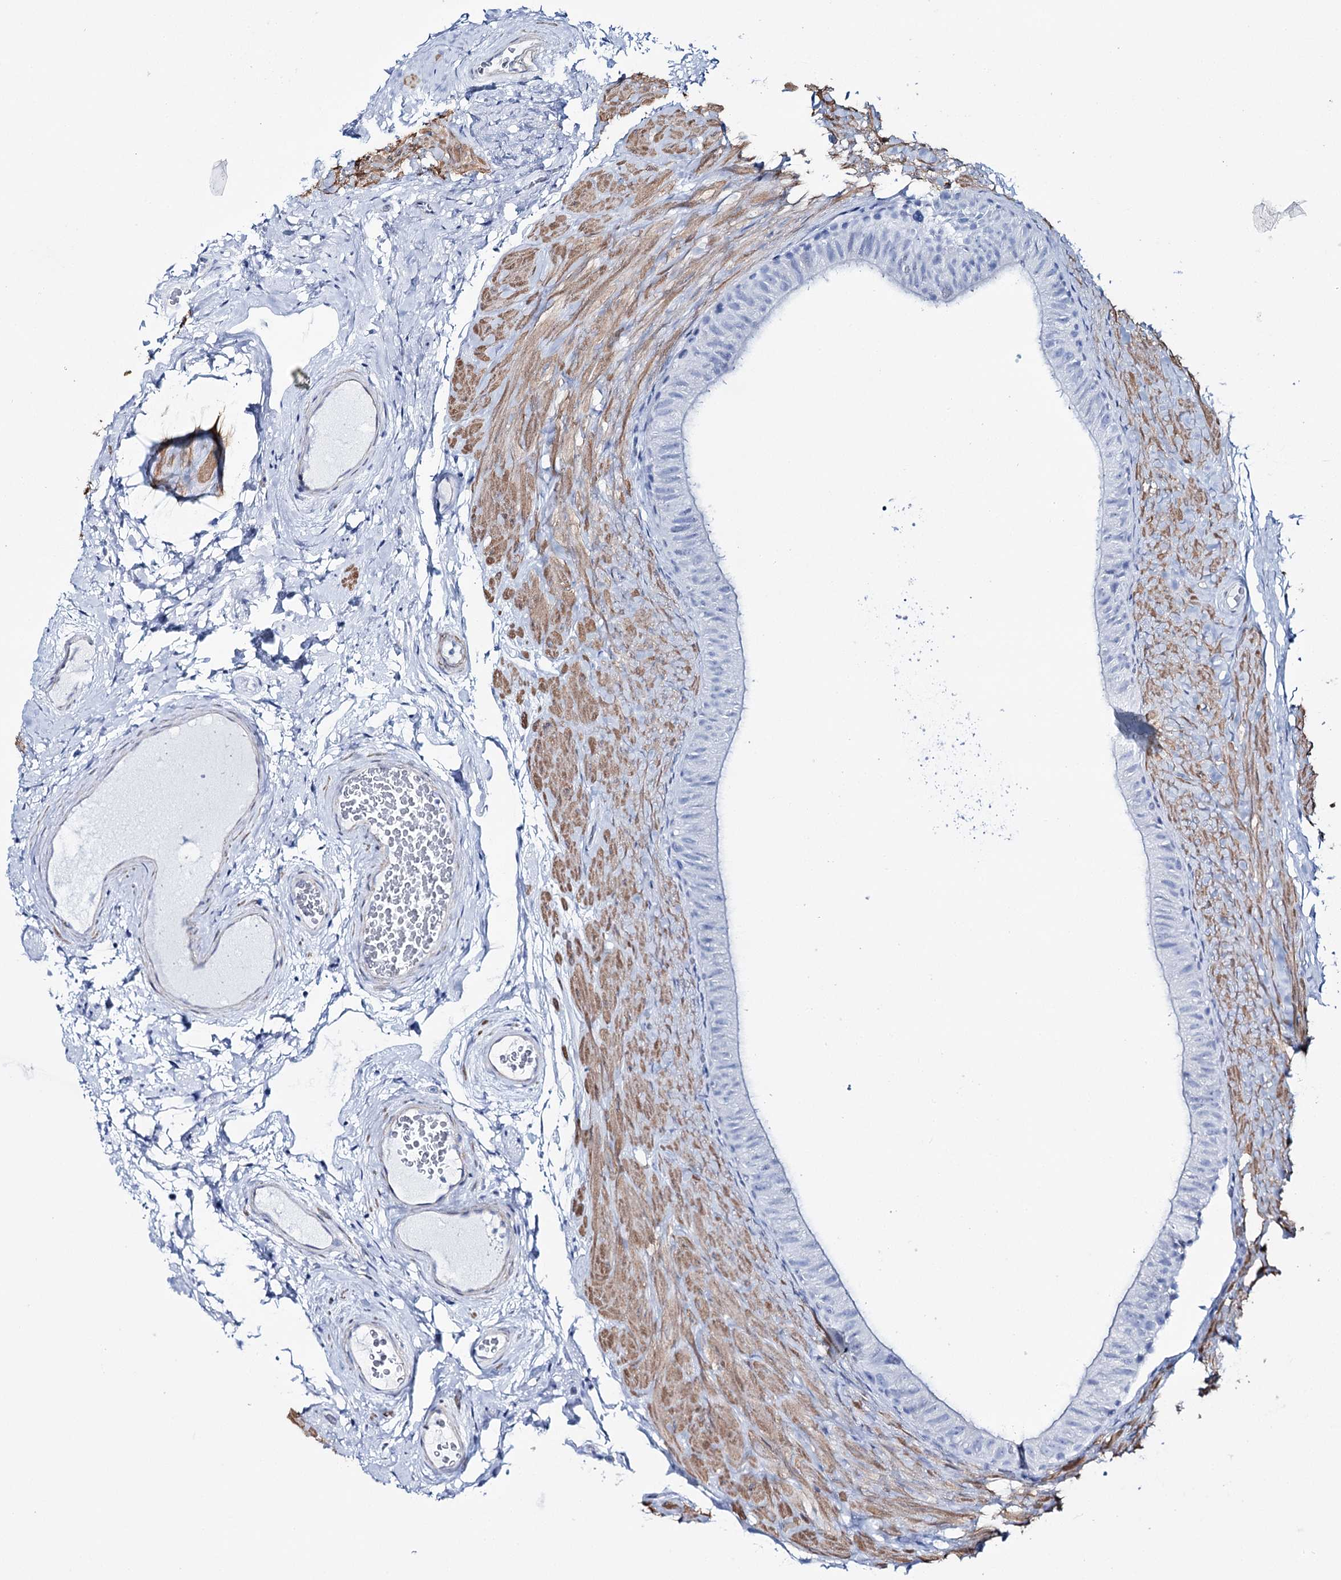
{"staining": {"intensity": "negative", "quantity": "none", "location": "none"}, "tissue": "epididymis", "cell_type": "Glandular cells", "image_type": "normal", "snomed": [{"axis": "morphology", "description": "Normal tissue, NOS"}, {"axis": "topography", "description": "Epididymis"}], "caption": "Immunohistochemistry (IHC) histopathology image of benign epididymis: epididymis stained with DAB reveals no significant protein staining in glandular cells. (DAB (3,3'-diaminobenzidine) immunohistochemistry with hematoxylin counter stain).", "gene": "CSN3", "patient": {"sex": "male", "age": 49}}